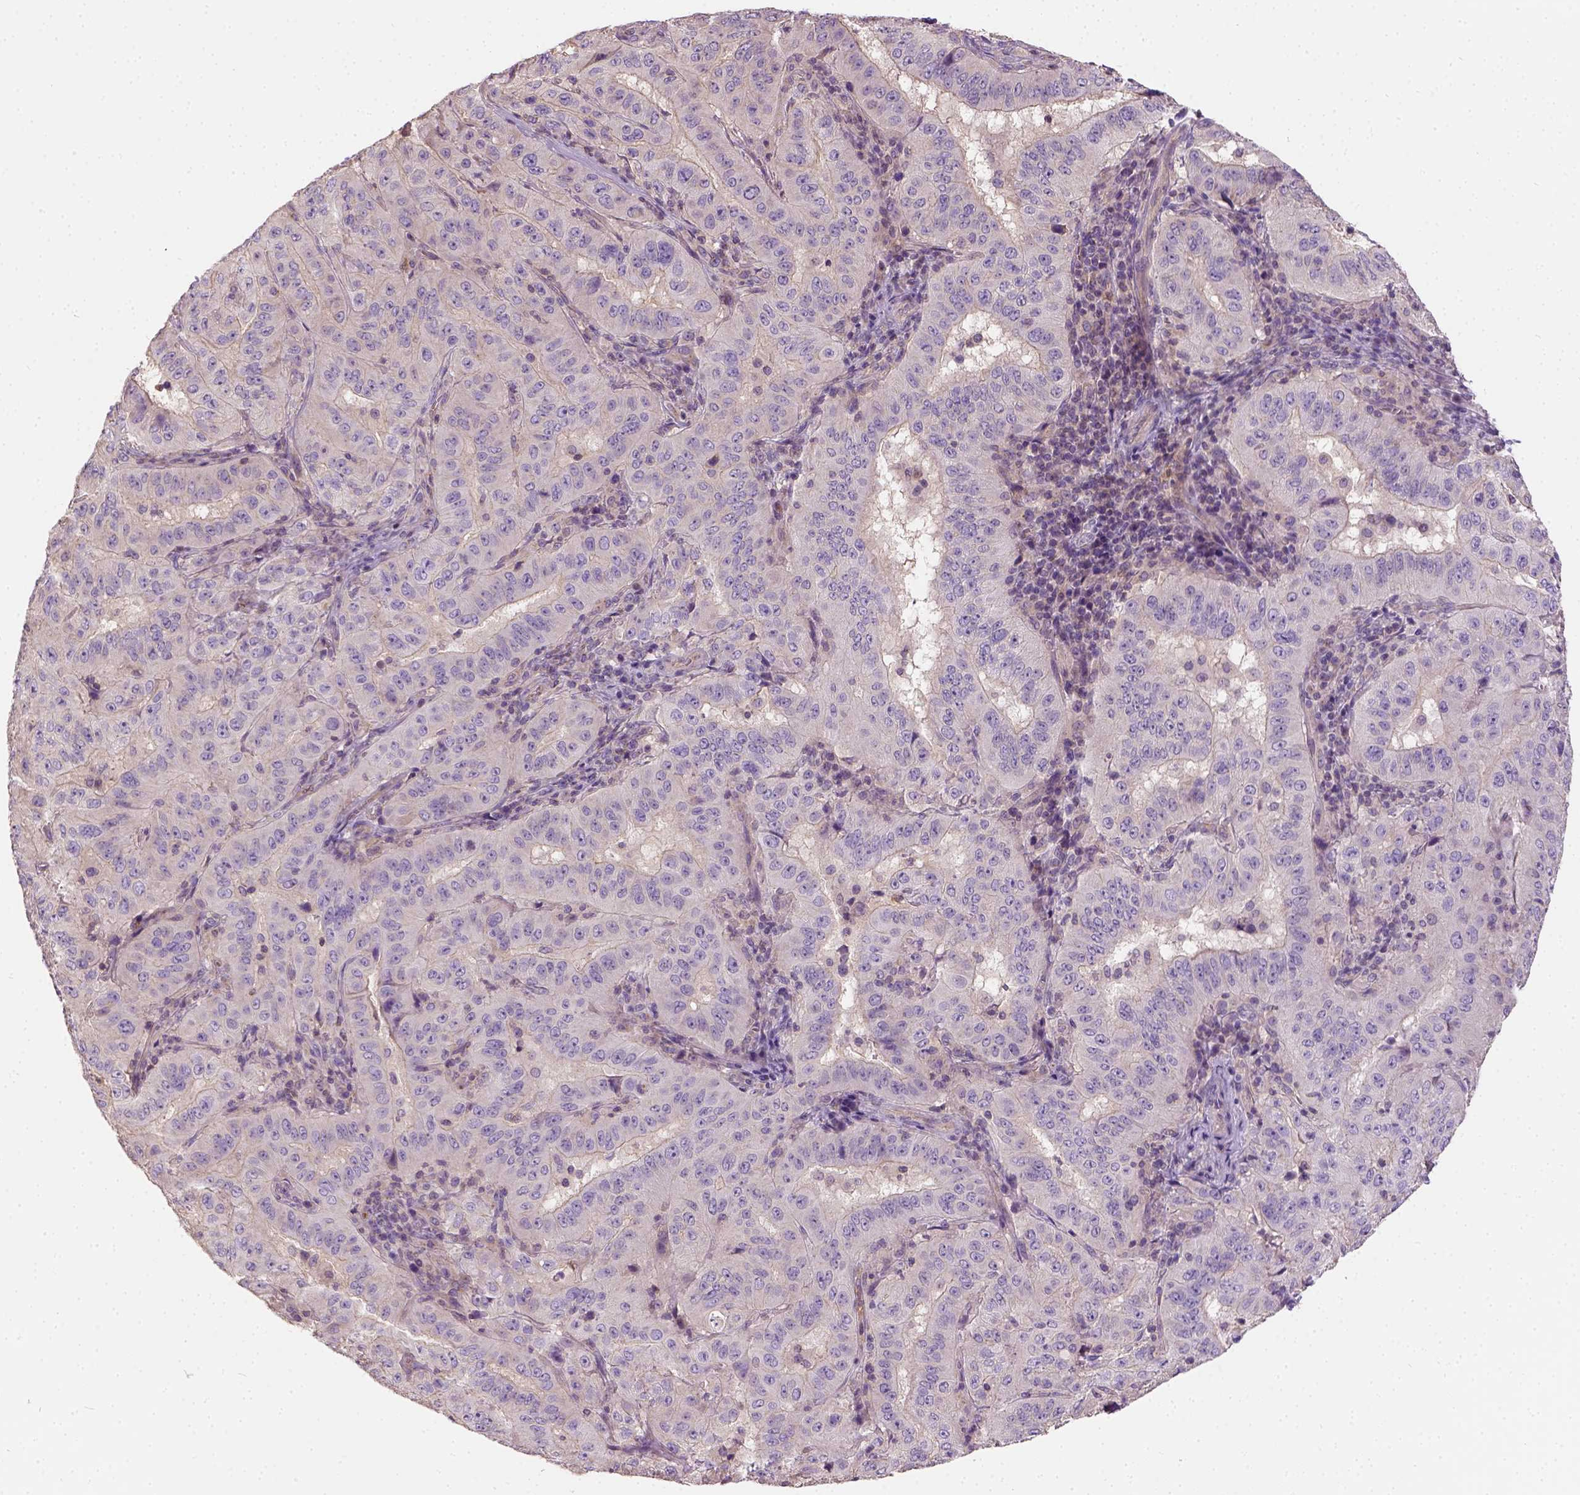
{"staining": {"intensity": "weak", "quantity": "25%-75%", "location": "cytoplasmic/membranous"}, "tissue": "pancreatic cancer", "cell_type": "Tumor cells", "image_type": "cancer", "snomed": [{"axis": "morphology", "description": "Adenocarcinoma, NOS"}, {"axis": "topography", "description": "Pancreas"}], "caption": "Pancreatic cancer (adenocarcinoma) stained with DAB immunohistochemistry (IHC) shows low levels of weak cytoplasmic/membranous positivity in about 25%-75% of tumor cells.", "gene": "CRACR2A", "patient": {"sex": "male", "age": 63}}